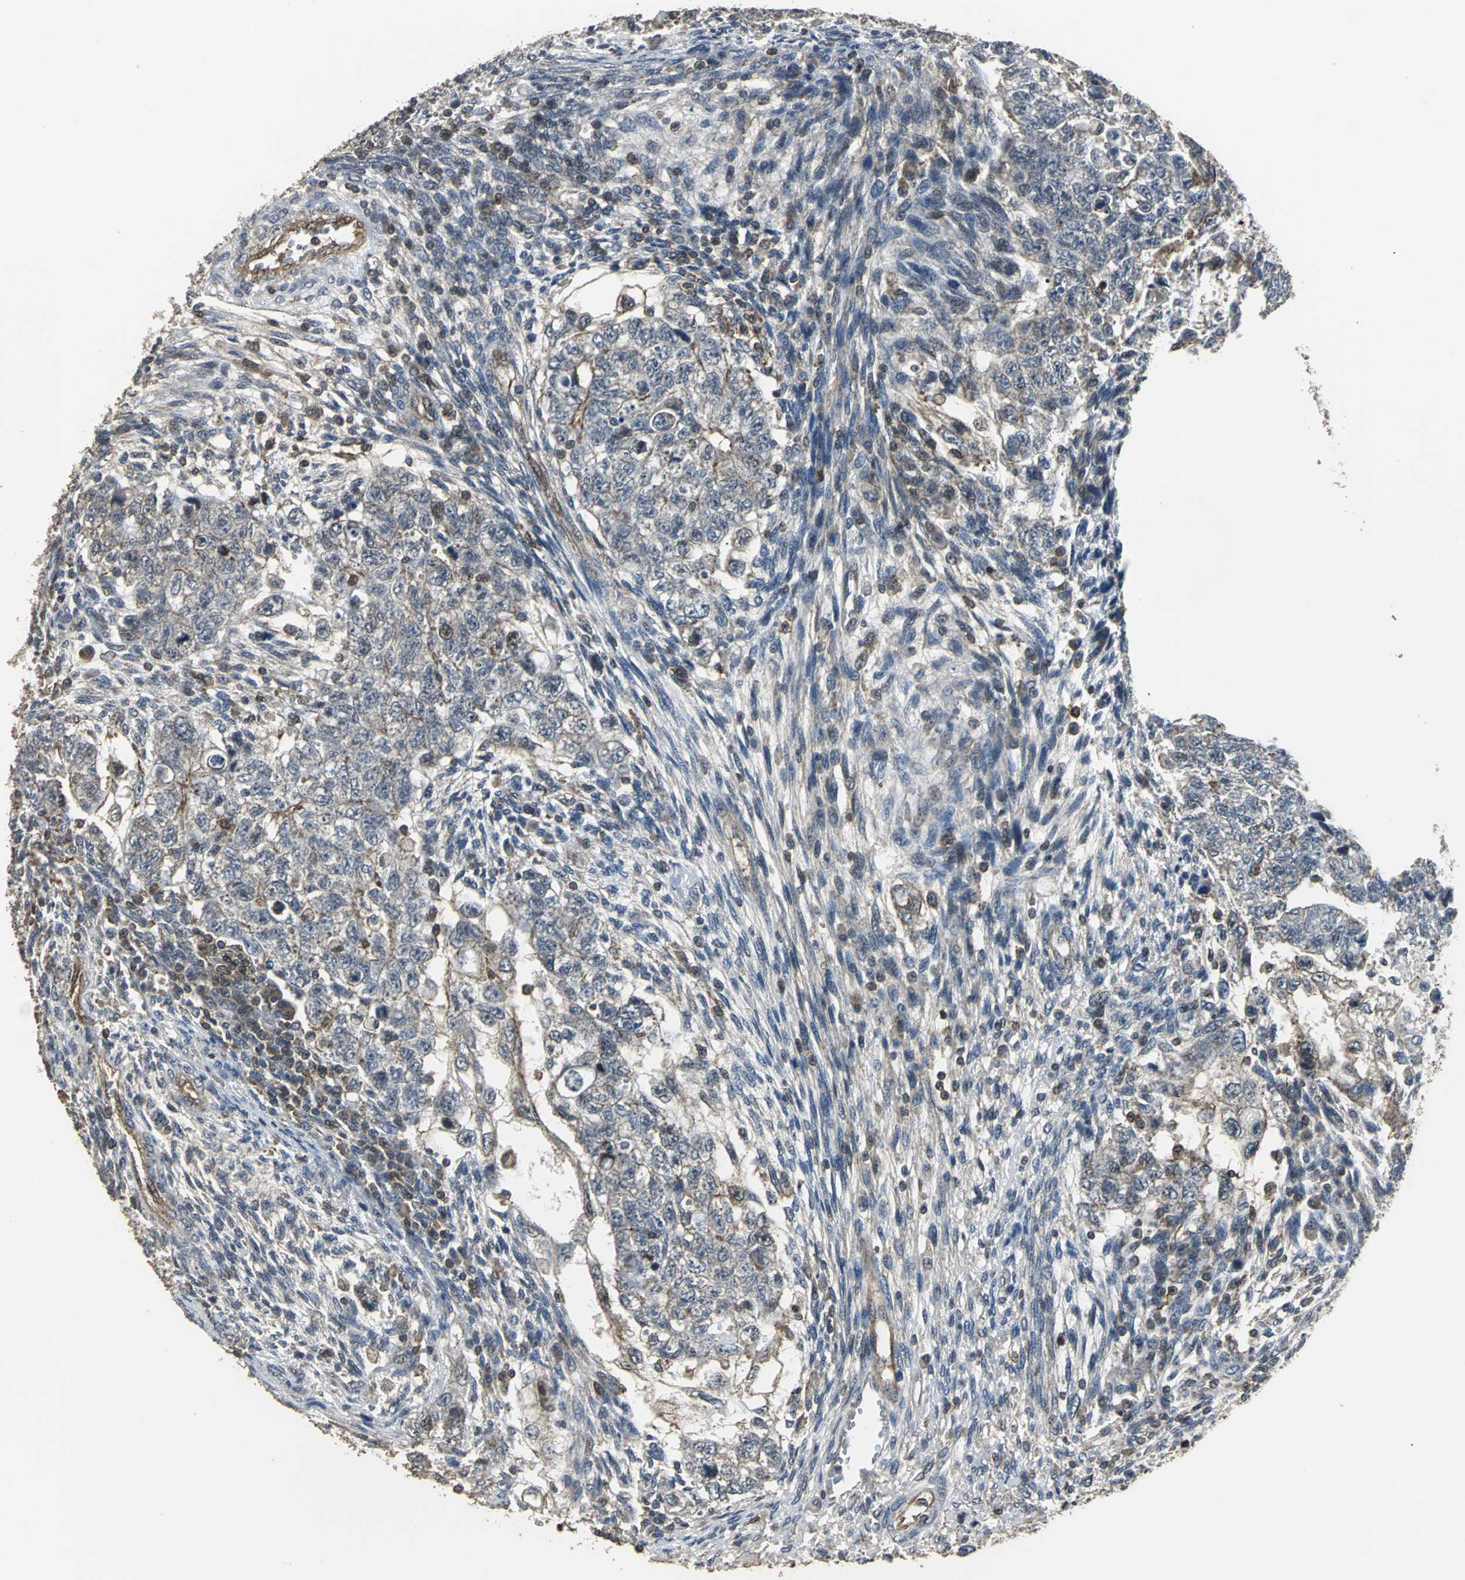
{"staining": {"intensity": "weak", "quantity": ">75%", "location": "cytoplasmic/membranous"}, "tissue": "testis cancer", "cell_type": "Tumor cells", "image_type": "cancer", "snomed": [{"axis": "morphology", "description": "Normal tissue, NOS"}, {"axis": "morphology", "description": "Carcinoma, Embryonal, NOS"}, {"axis": "topography", "description": "Testis"}], "caption": "Testis cancer tissue shows weak cytoplasmic/membranous expression in approximately >75% of tumor cells Nuclei are stained in blue.", "gene": "DNAJB4", "patient": {"sex": "male", "age": 36}}